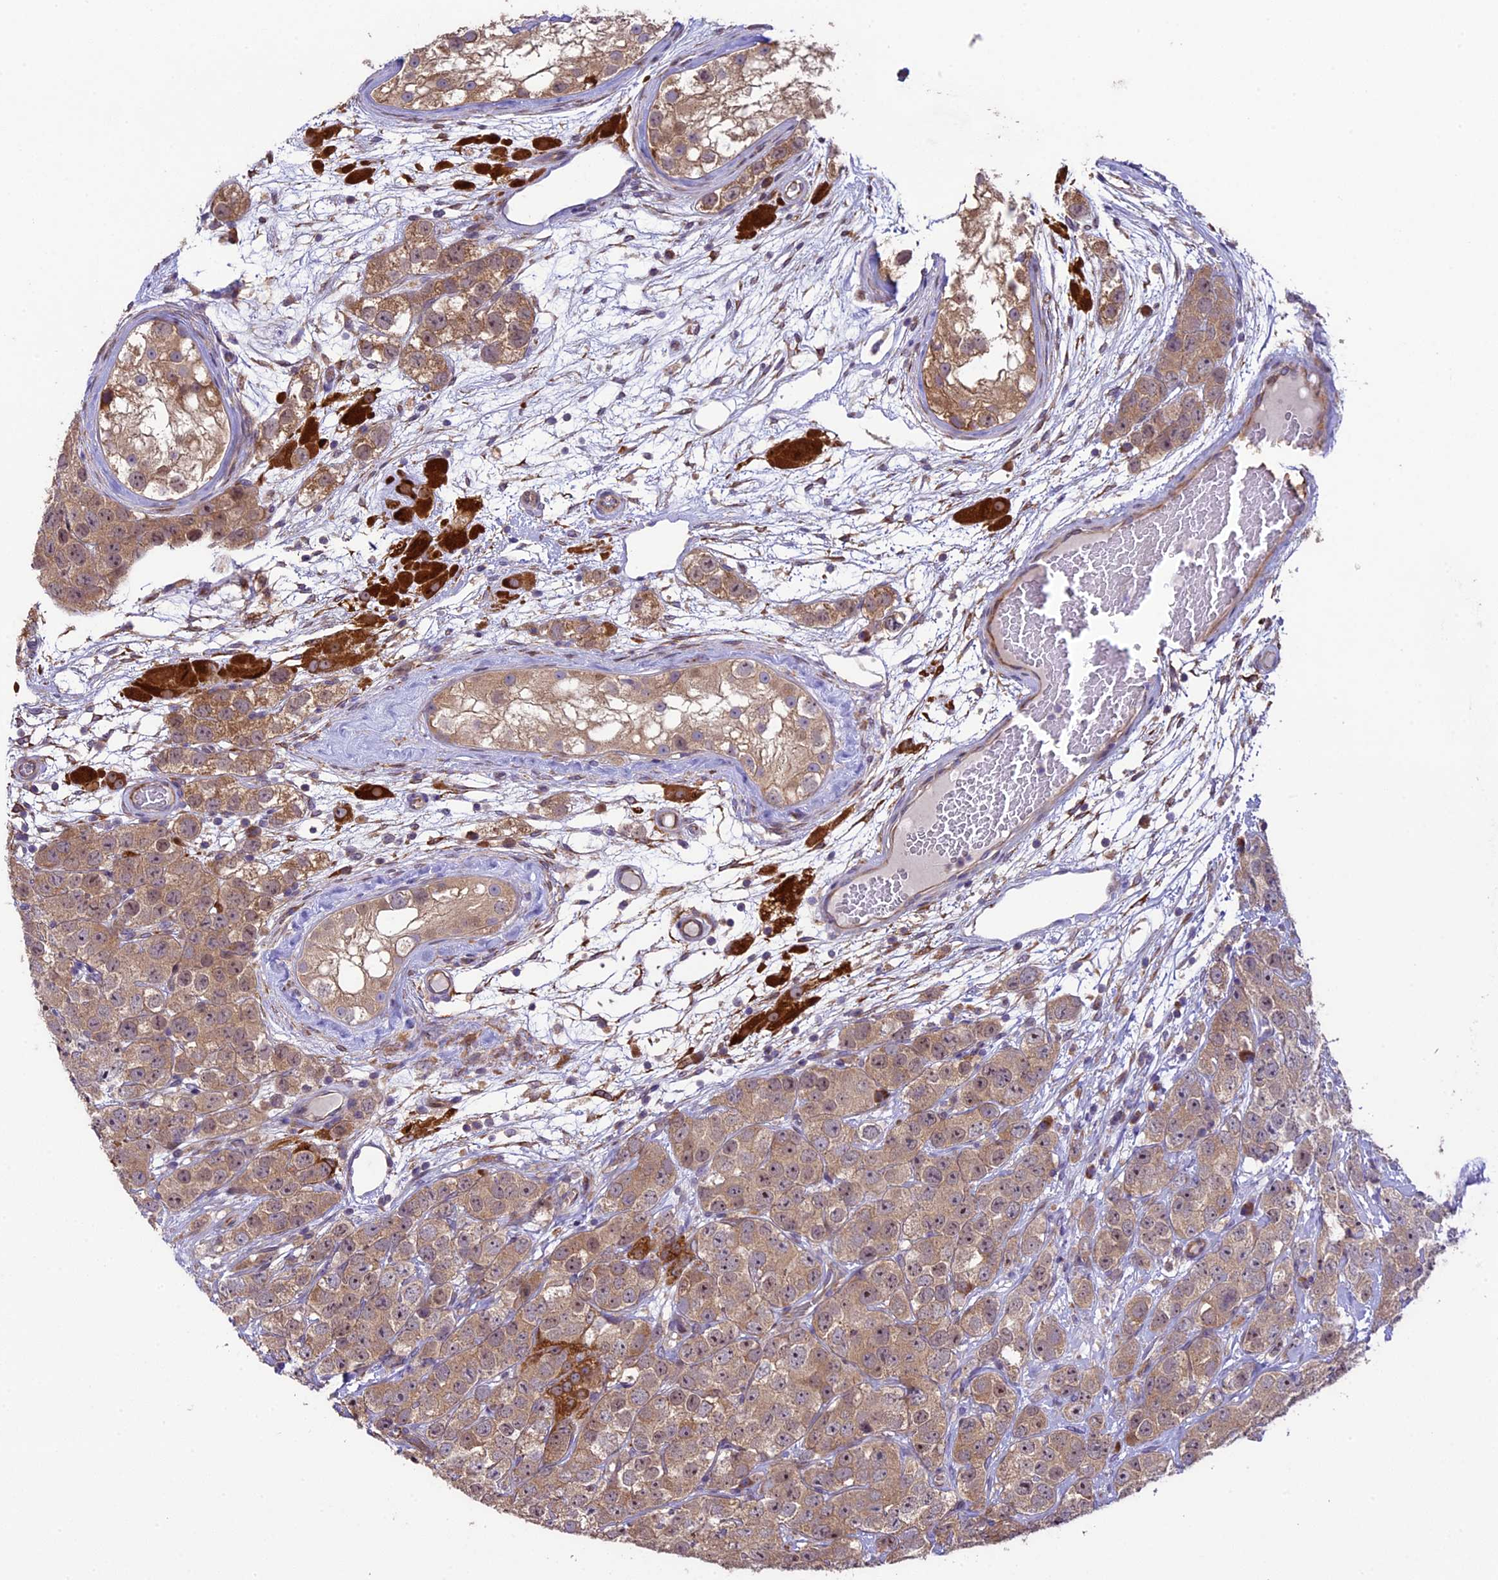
{"staining": {"intensity": "weak", "quantity": ">75%", "location": "cytoplasmic/membranous,nuclear"}, "tissue": "testis cancer", "cell_type": "Tumor cells", "image_type": "cancer", "snomed": [{"axis": "morphology", "description": "Seminoma, NOS"}, {"axis": "topography", "description": "Testis"}], "caption": "Tumor cells display low levels of weak cytoplasmic/membranous and nuclear staining in approximately >75% of cells in testis seminoma. The protein of interest is stained brown, and the nuclei are stained in blue (DAB (3,3'-diaminobenzidine) IHC with brightfield microscopy, high magnification).", "gene": "SPIRE1", "patient": {"sex": "male", "age": 28}}